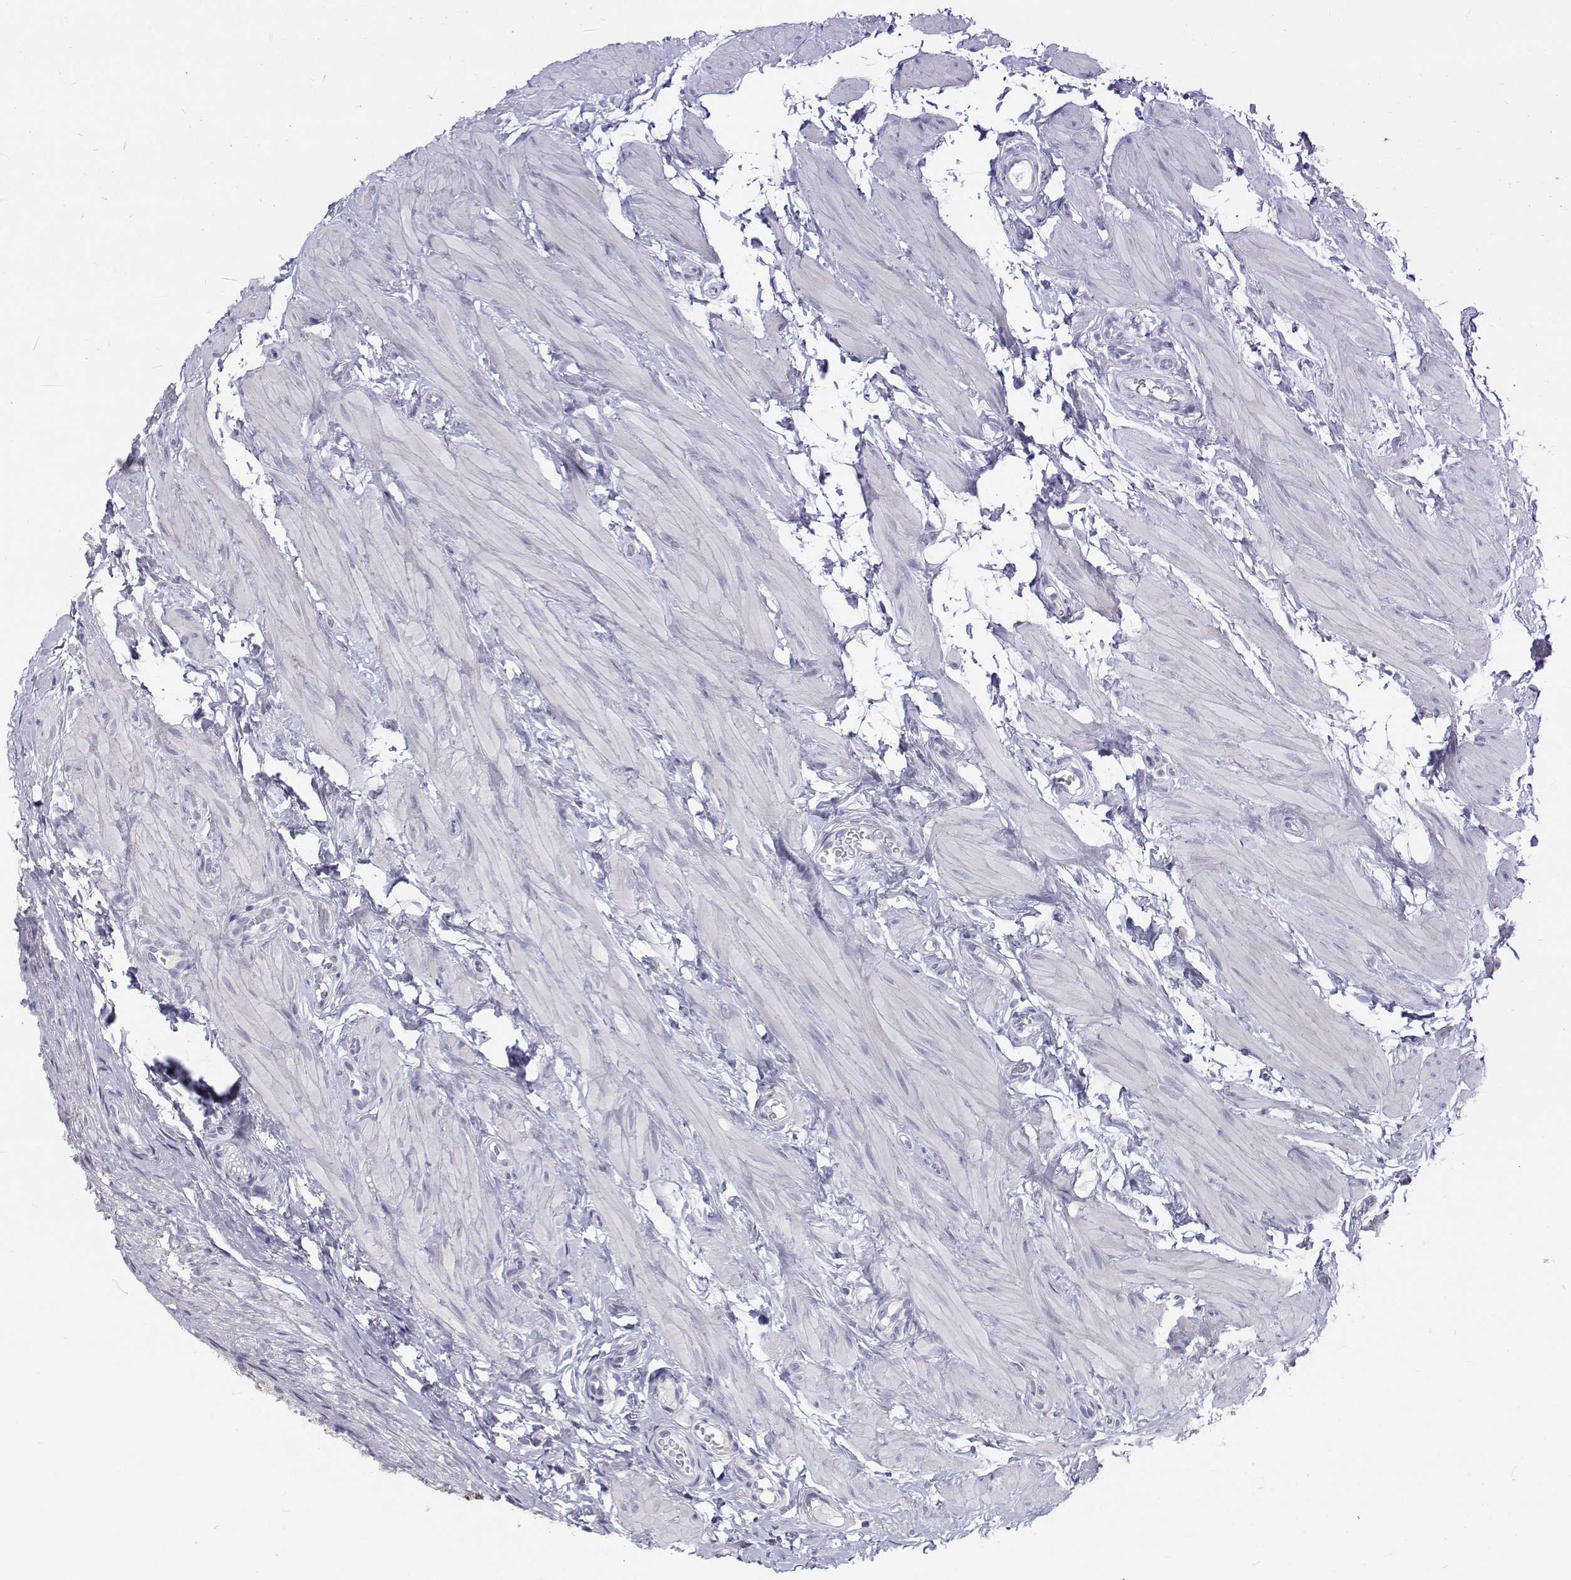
{"staining": {"intensity": "moderate", "quantity": "<25%", "location": "cytoplasmic/membranous"}, "tissue": "epididymis", "cell_type": "Glandular cells", "image_type": "normal", "snomed": [{"axis": "morphology", "description": "Normal tissue, NOS"}, {"axis": "topography", "description": "Epididymis, spermatic cord, NOS"}, {"axis": "topography", "description": "Epididymis"}, {"axis": "topography", "description": "Peripheral nerve tissue"}], "caption": "Immunohistochemistry (IHC) of normal human epididymis exhibits low levels of moderate cytoplasmic/membranous positivity in approximately <25% of glandular cells.", "gene": "NCR2", "patient": {"sex": "male", "age": 29}}